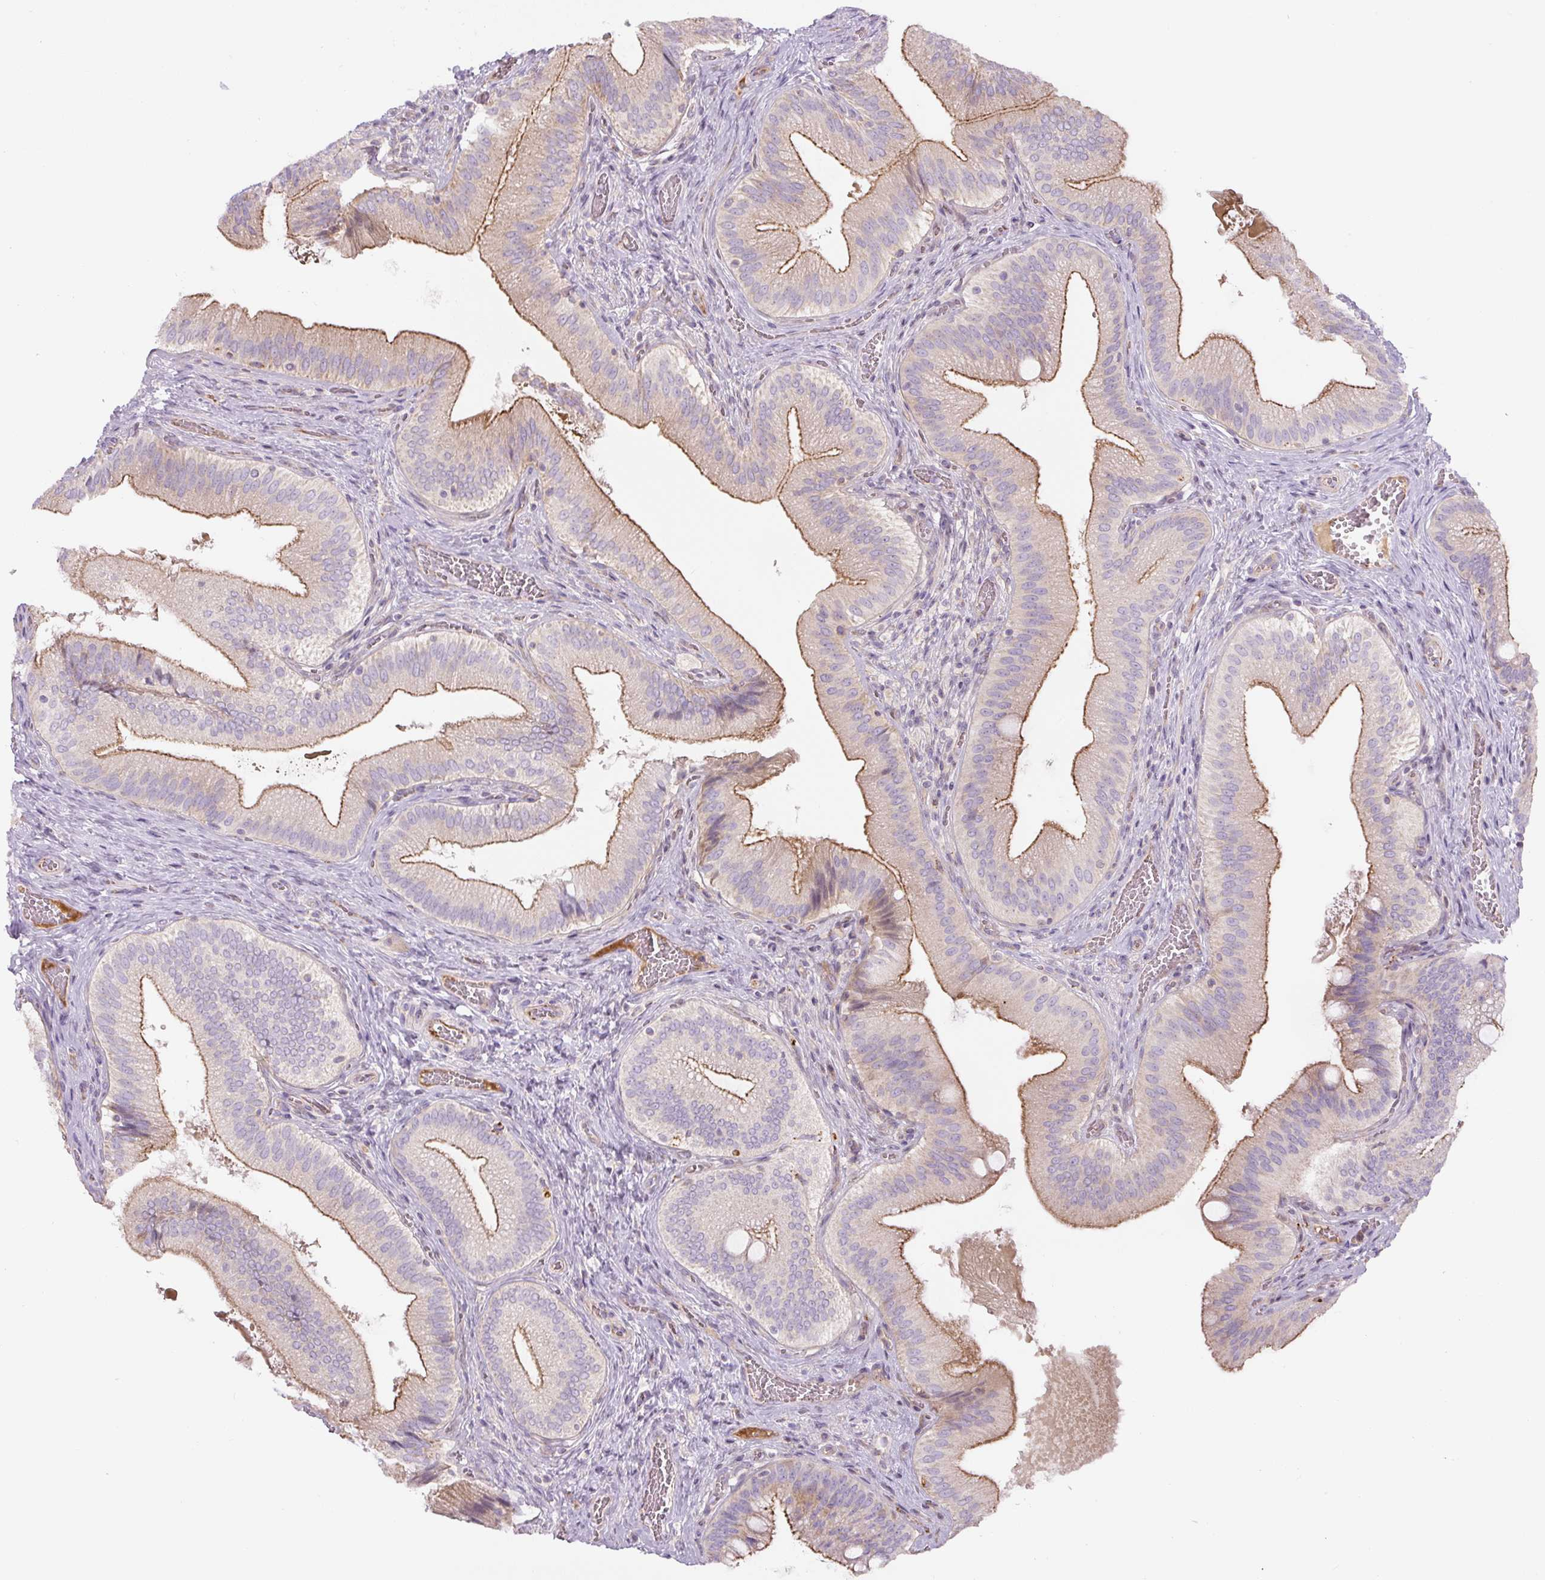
{"staining": {"intensity": "moderate", "quantity": ">75%", "location": "cytoplasmic/membranous"}, "tissue": "gallbladder", "cell_type": "Glandular cells", "image_type": "normal", "snomed": [{"axis": "morphology", "description": "Normal tissue, NOS"}, {"axis": "topography", "description": "Gallbladder"}], "caption": "Immunohistochemical staining of unremarkable gallbladder displays >75% levels of moderate cytoplasmic/membranous protein positivity in about >75% of glandular cells. (IHC, brightfield microscopy, high magnification).", "gene": "CCNI2", "patient": {"sex": "male", "age": 17}}